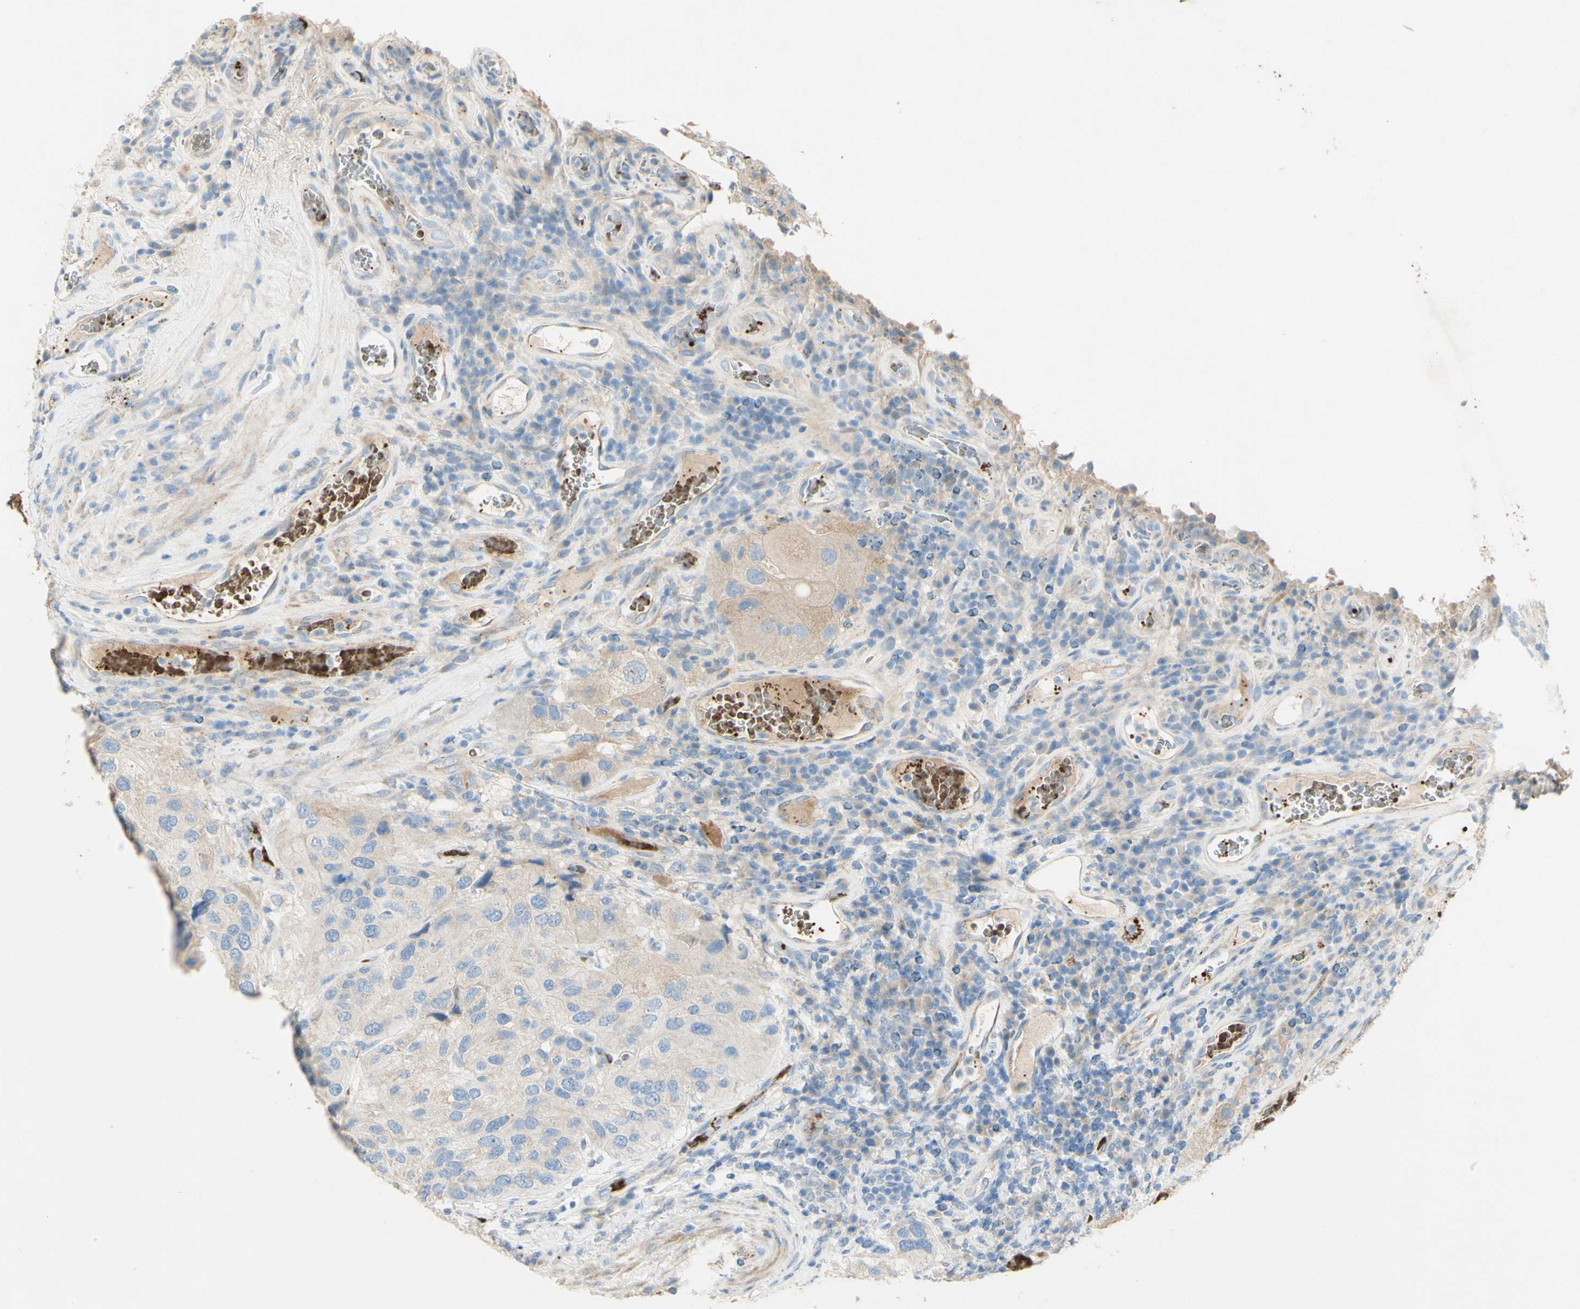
{"staining": {"intensity": "weak", "quantity": "25%-75%", "location": "cytoplasmic/membranous"}, "tissue": "urothelial cancer", "cell_type": "Tumor cells", "image_type": "cancer", "snomed": [{"axis": "morphology", "description": "Urothelial carcinoma, High grade"}, {"axis": "topography", "description": "Urinary bladder"}], "caption": "This is a histology image of immunohistochemistry staining of urothelial cancer, which shows weak staining in the cytoplasmic/membranous of tumor cells.", "gene": "GAN", "patient": {"sex": "female", "age": 64}}